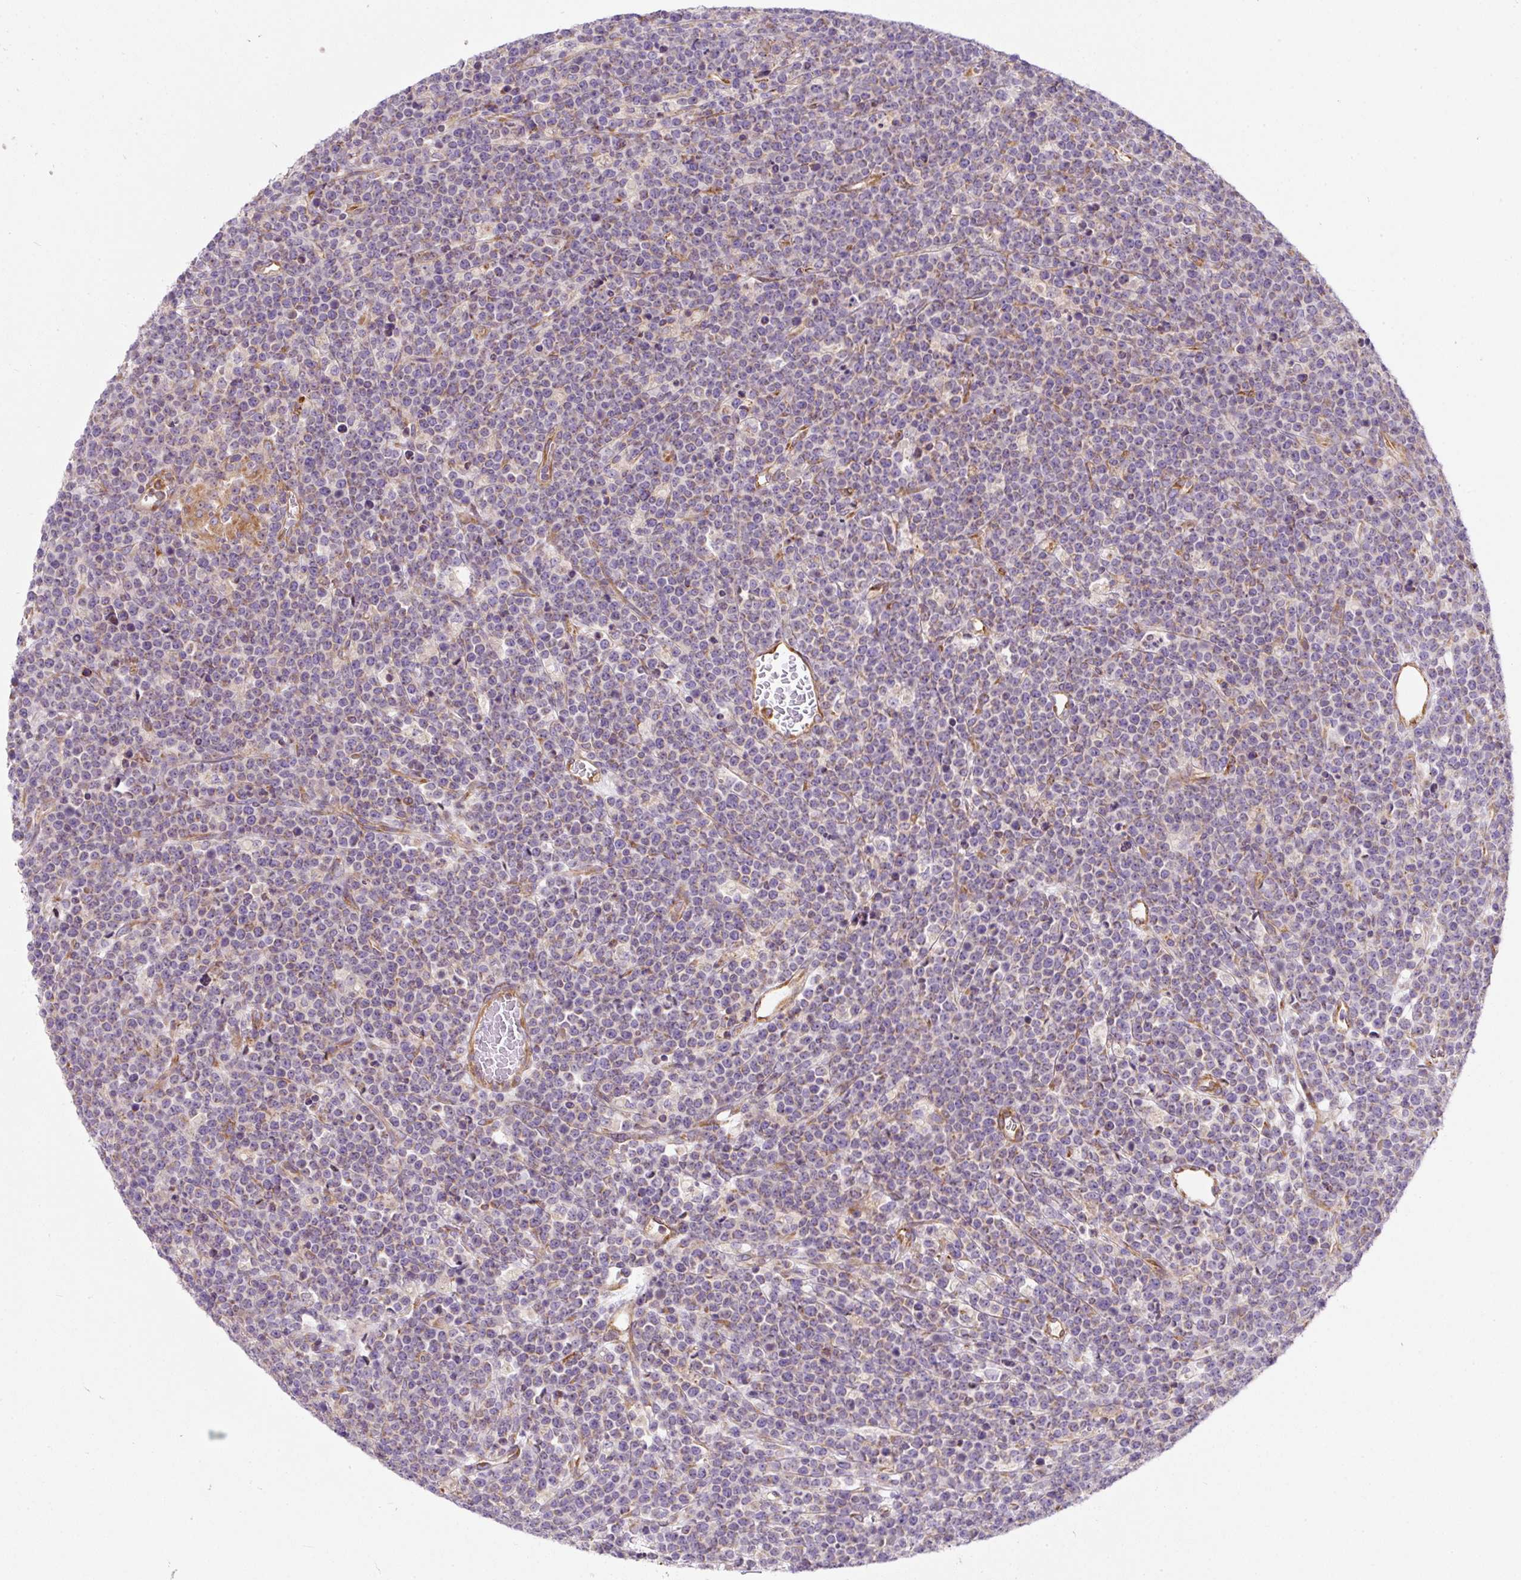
{"staining": {"intensity": "negative", "quantity": "none", "location": "none"}, "tissue": "lymphoma", "cell_type": "Tumor cells", "image_type": "cancer", "snomed": [{"axis": "morphology", "description": "Malignant lymphoma, non-Hodgkin's type, High grade"}, {"axis": "topography", "description": "Ovary"}], "caption": "Malignant lymphoma, non-Hodgkin's type (high-grade) stained for a protein using IHC shows no staining tumor cells.", "gene": "ERAP2", "patient": {"sex": "female", "age": 56}}